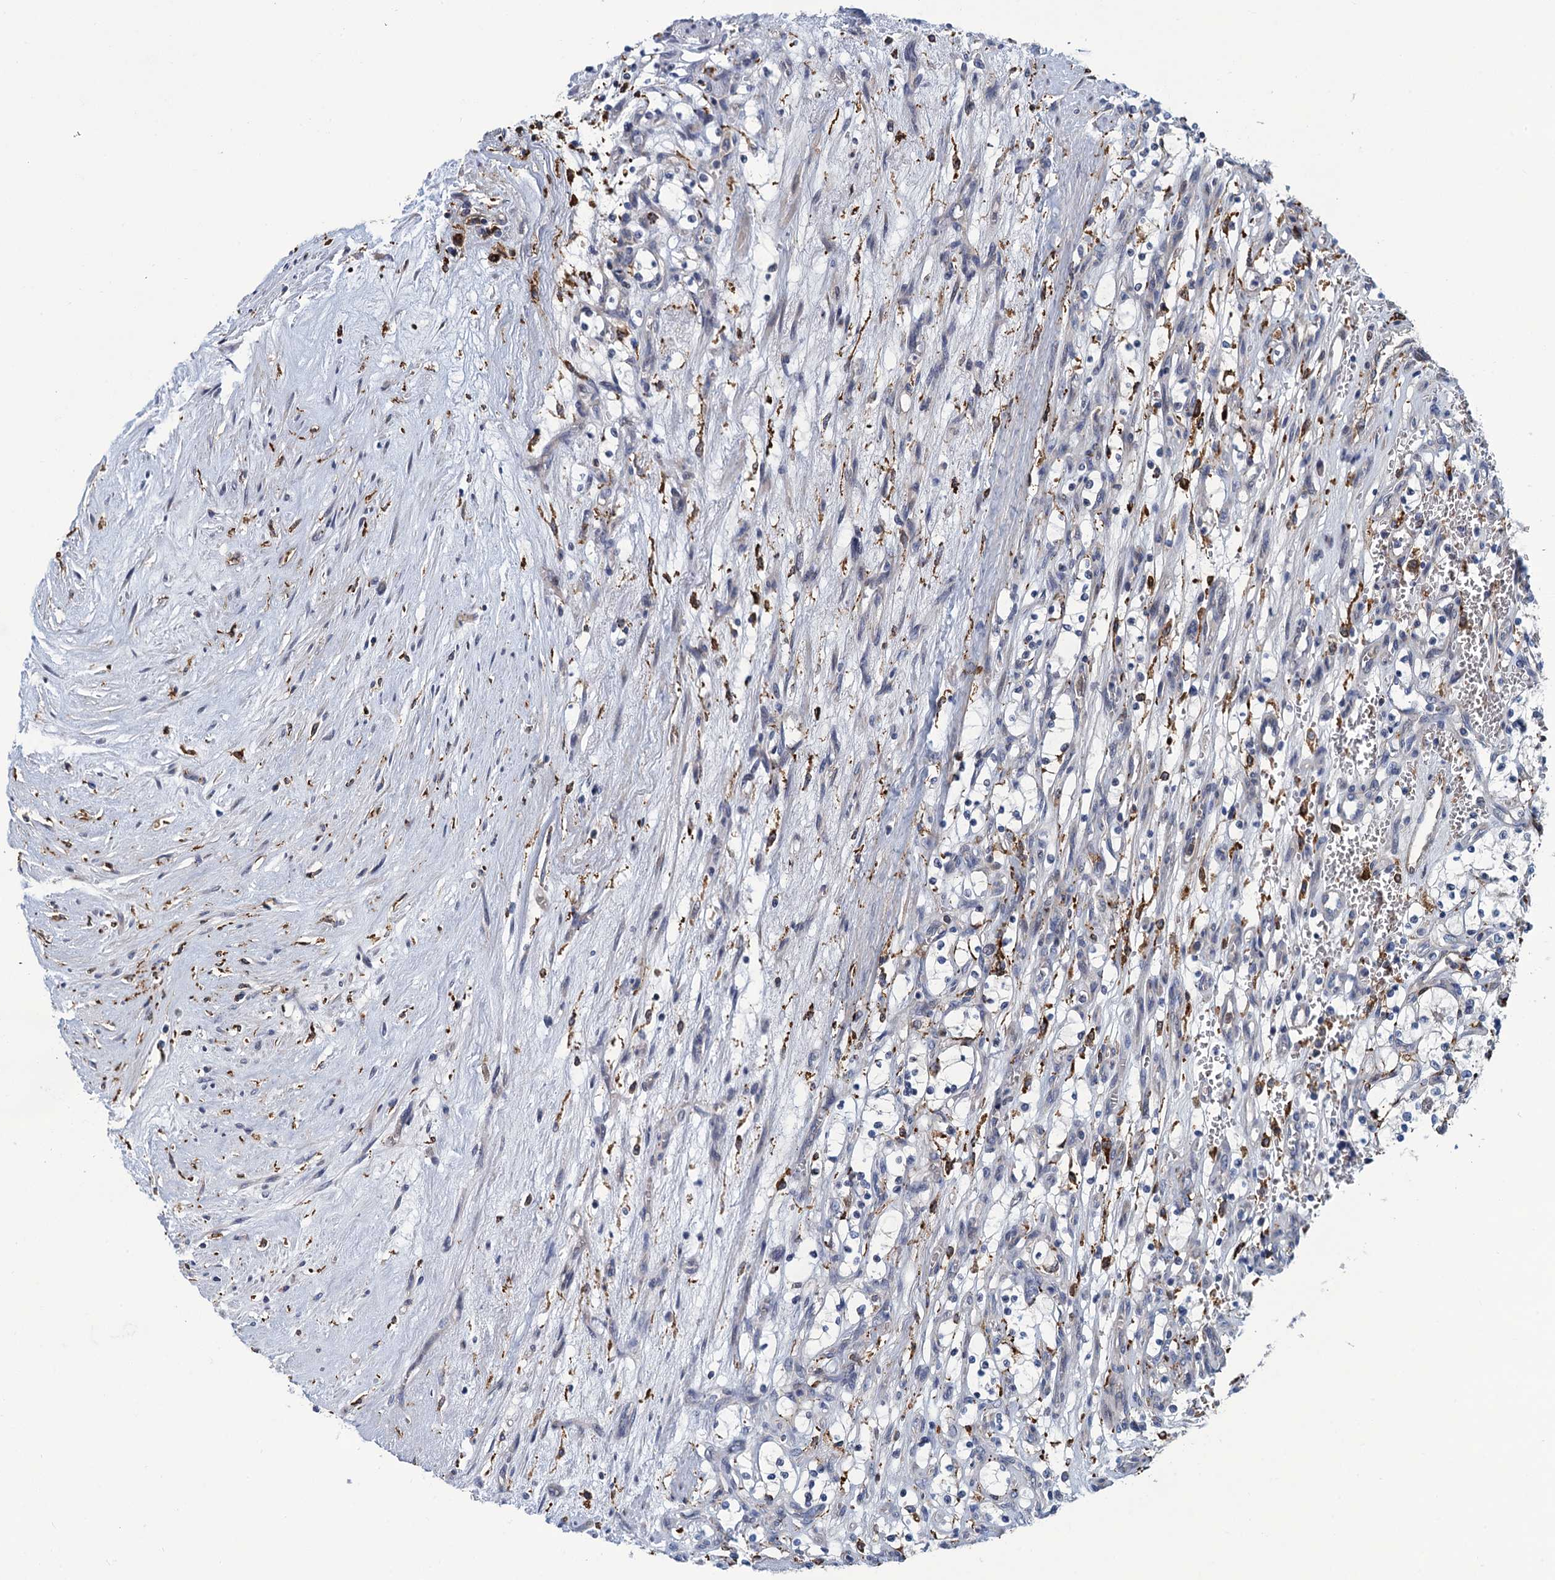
{"staining": {"intensity": "negative", "quantity": "none", "location": "none"}, "tissue": "renal cancer", "cell_type": "Tumor cells", "image_type": "cancer", "snomed": [{"axis": "morphology", "description": "Adenocarcinoma, NOS"}, {"axis": "topography", "description": "Kidney"}], "caption": "An image of renal cancer (adenocarcinoma) stained for a protein reveals no brown staining in tumor cells. (Brightfield microscopy of DAB IHC at high magnification).", "gene": "DNHD1", "patient": {"sex": "female", "age": 69}}